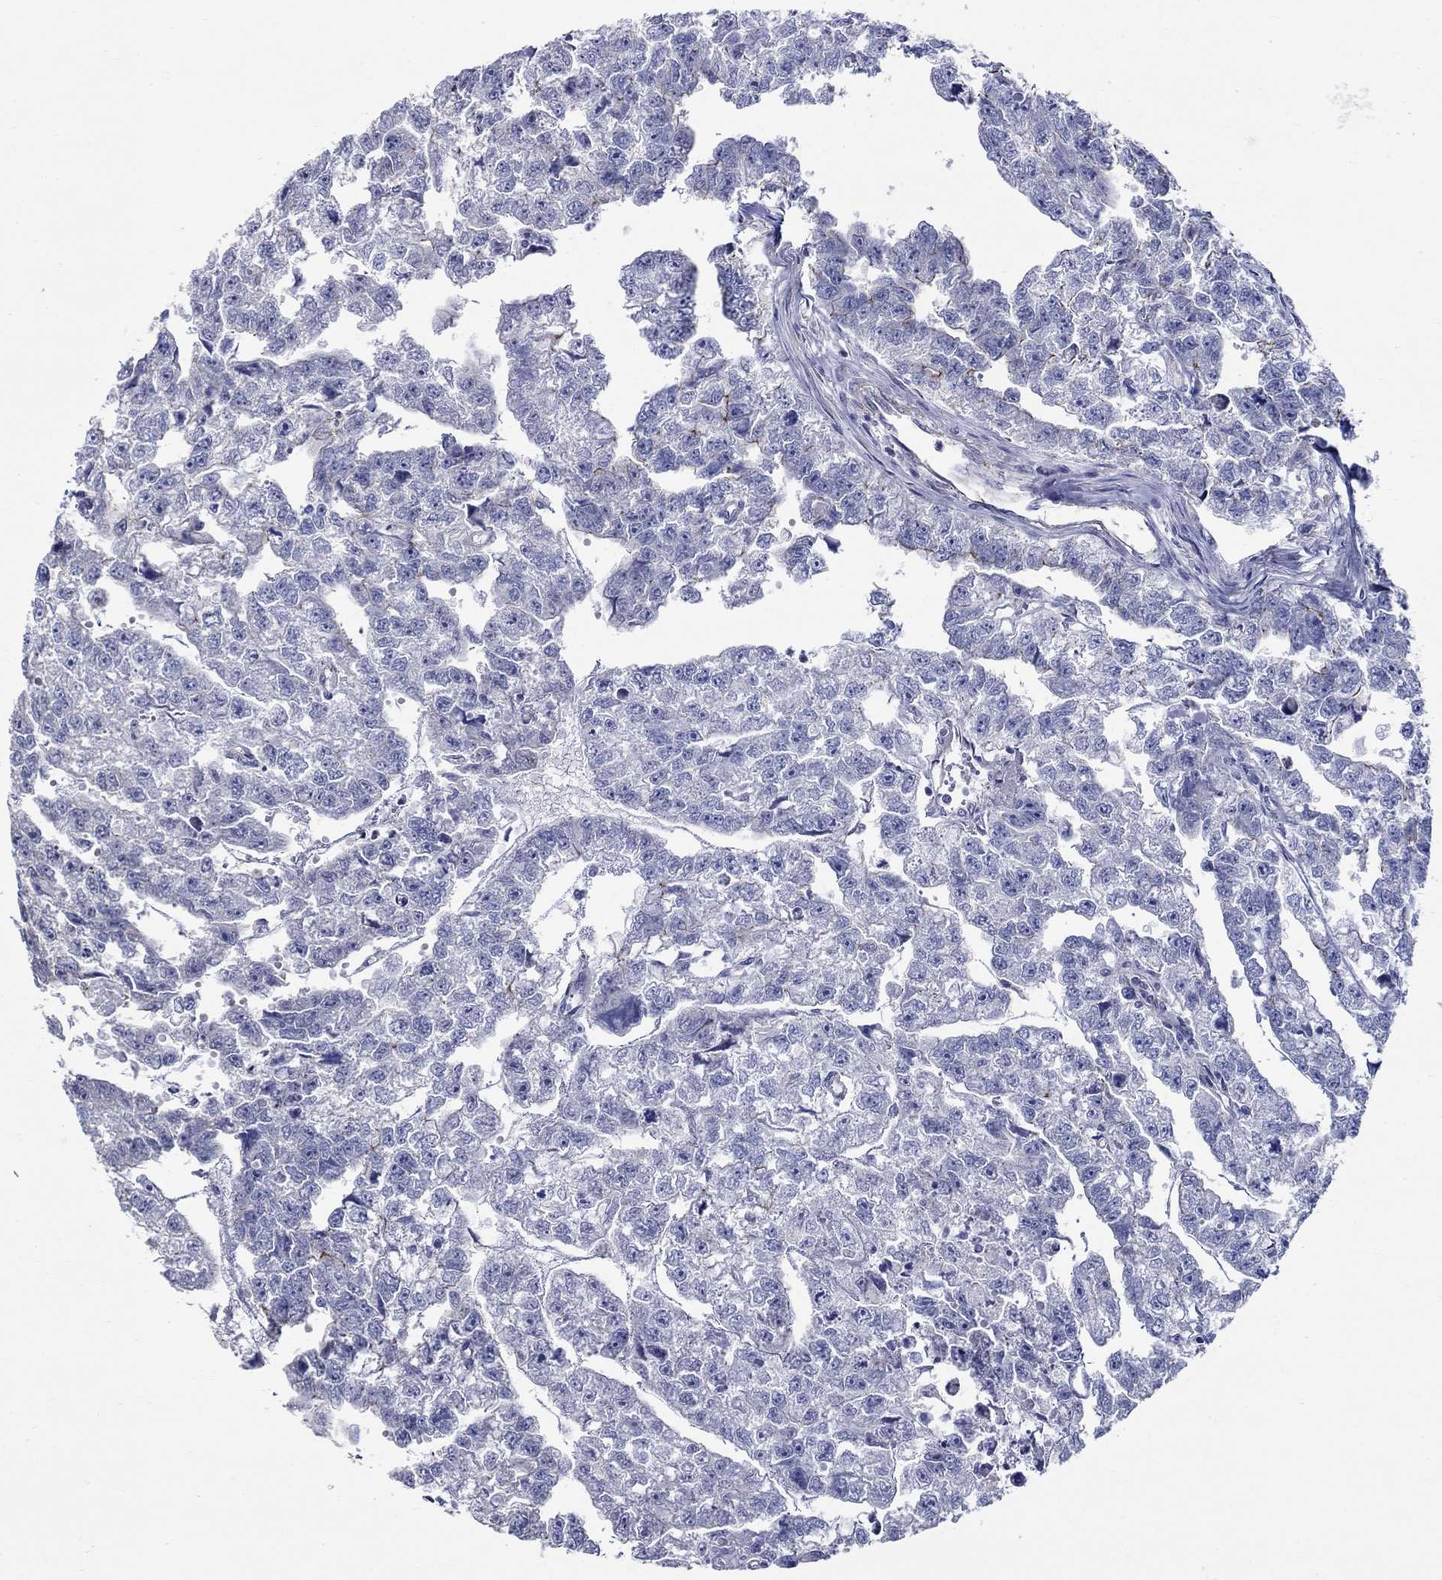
{"staining": {"intensity": "negative", "quantity": "none", "location": "none"}, "tissue": "testis cancer", "cell_type": "Tumor cells", "image_type": "cancer", "snomed": [{"axis": "morphology", "description": "Carcinoma, Embryonal, NOS"}, {"axis": "morphology", "description": "Teratoma, malignant, NOS"}, {"axis": "topography", "description": "Testis"}], "caption": "Micrograph shows no significant protein expression in tumor cells of embryonal carcinoma (testis). (DAB (3,3'-diaminobenzidine) immunohistochemistry with hematoxylin counter stain).", "gene": "QRFPR", "patient": {"sex": "male", "age": 44}}